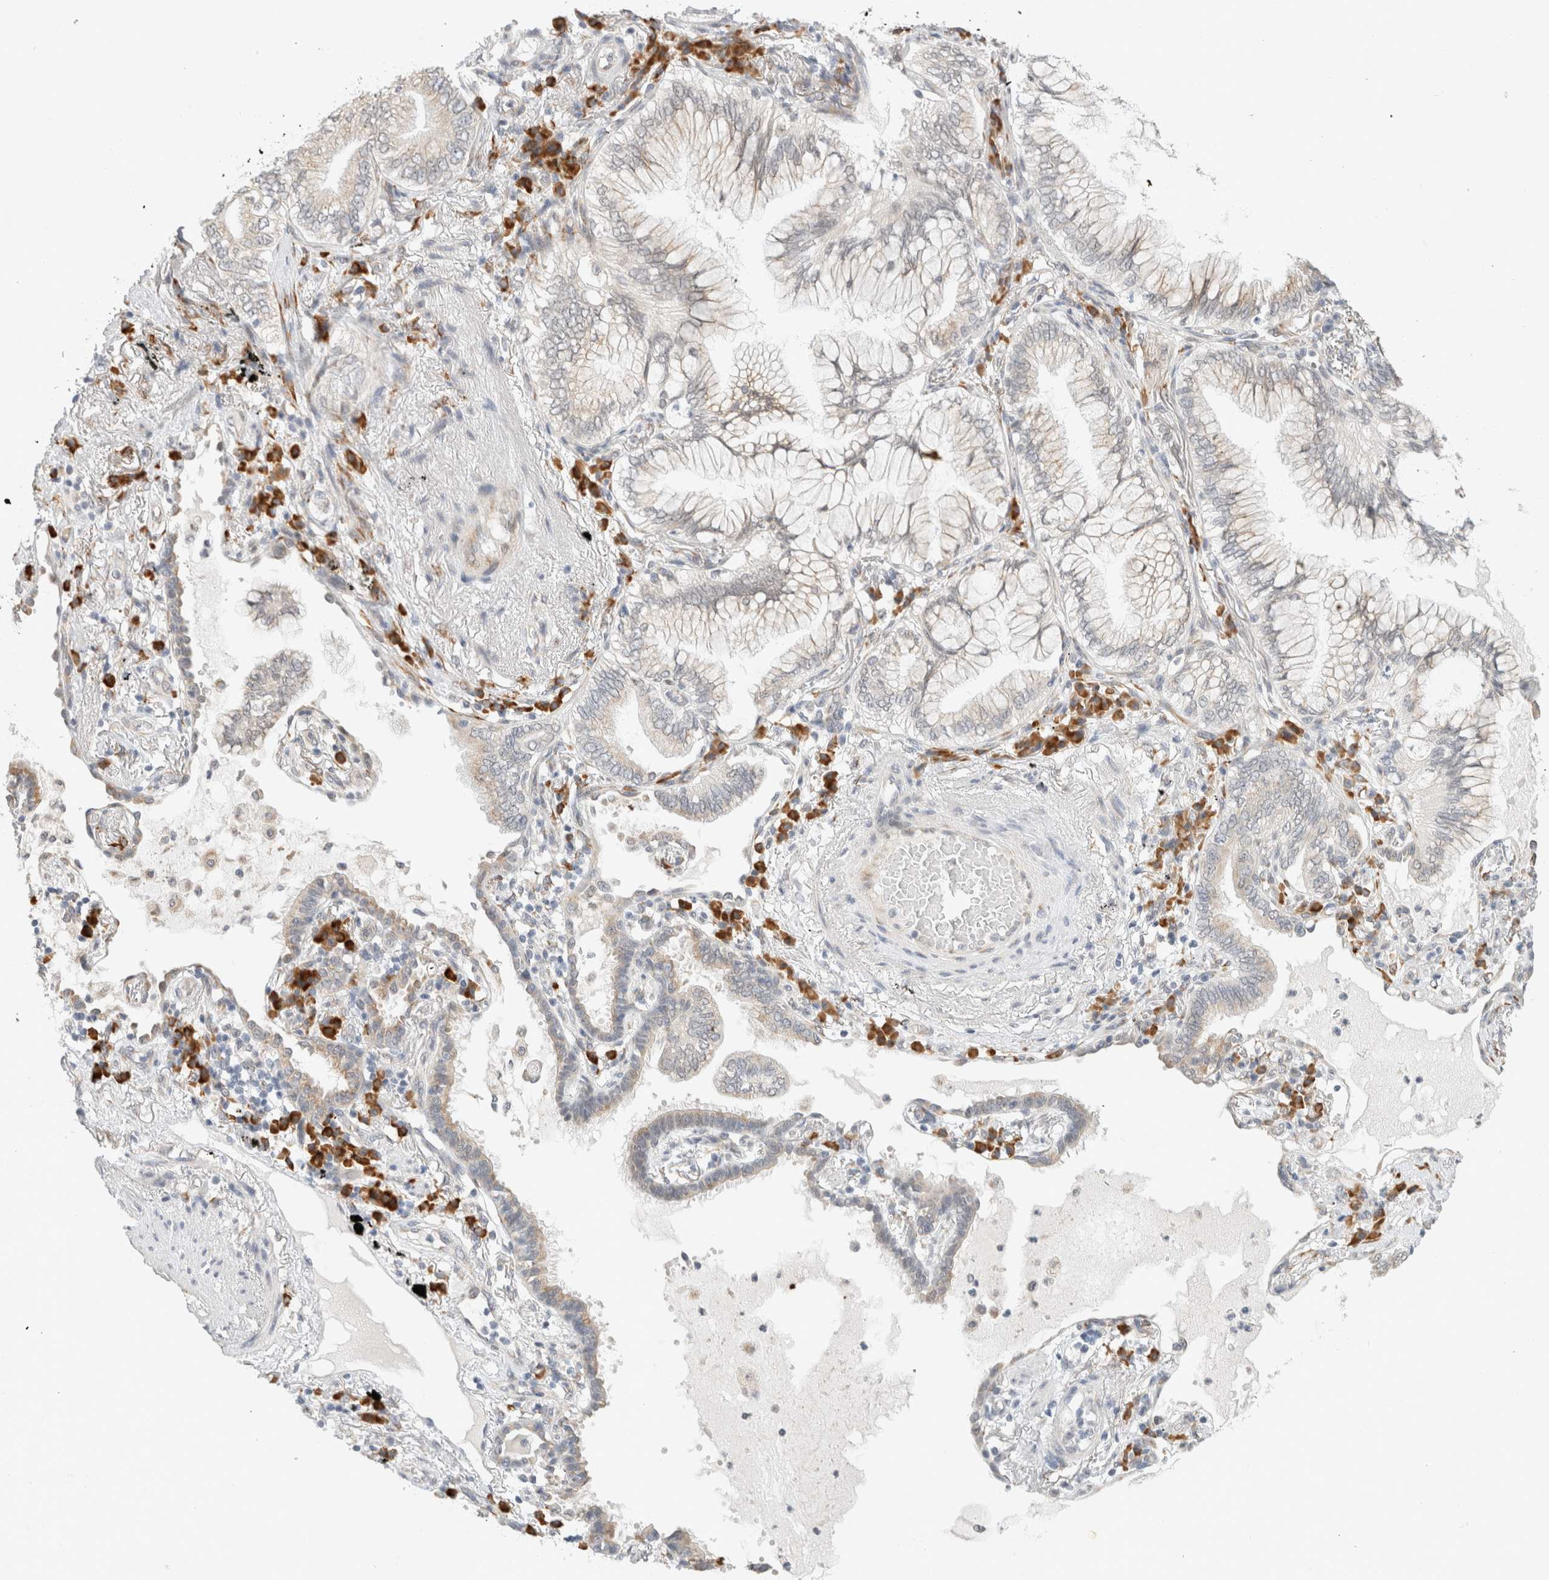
{"staining": {"intensity": "negative", "quantity": "none", "location": "none"}, "tissue": "lung cancer", "cell_type": "Tumor cells", "image_type": "cancer", "snomed": [{"axis": "morphology", "description": "Adenocarcinoma, NOS"}, {"axis": "topography", "description": "Lung"}], "caption": "The immunohistochemistry (IHC) photomicrograph has no significant positivity in tumor cells of adenocarcinoma (lung) tissue. (DAB (3,3'-diaminobenzidine) immunohistochemistry visualized using brightfield microscopy, high magnification).", "gene": "HDLBP", "patient": {"sex": "female", "age": 70}}